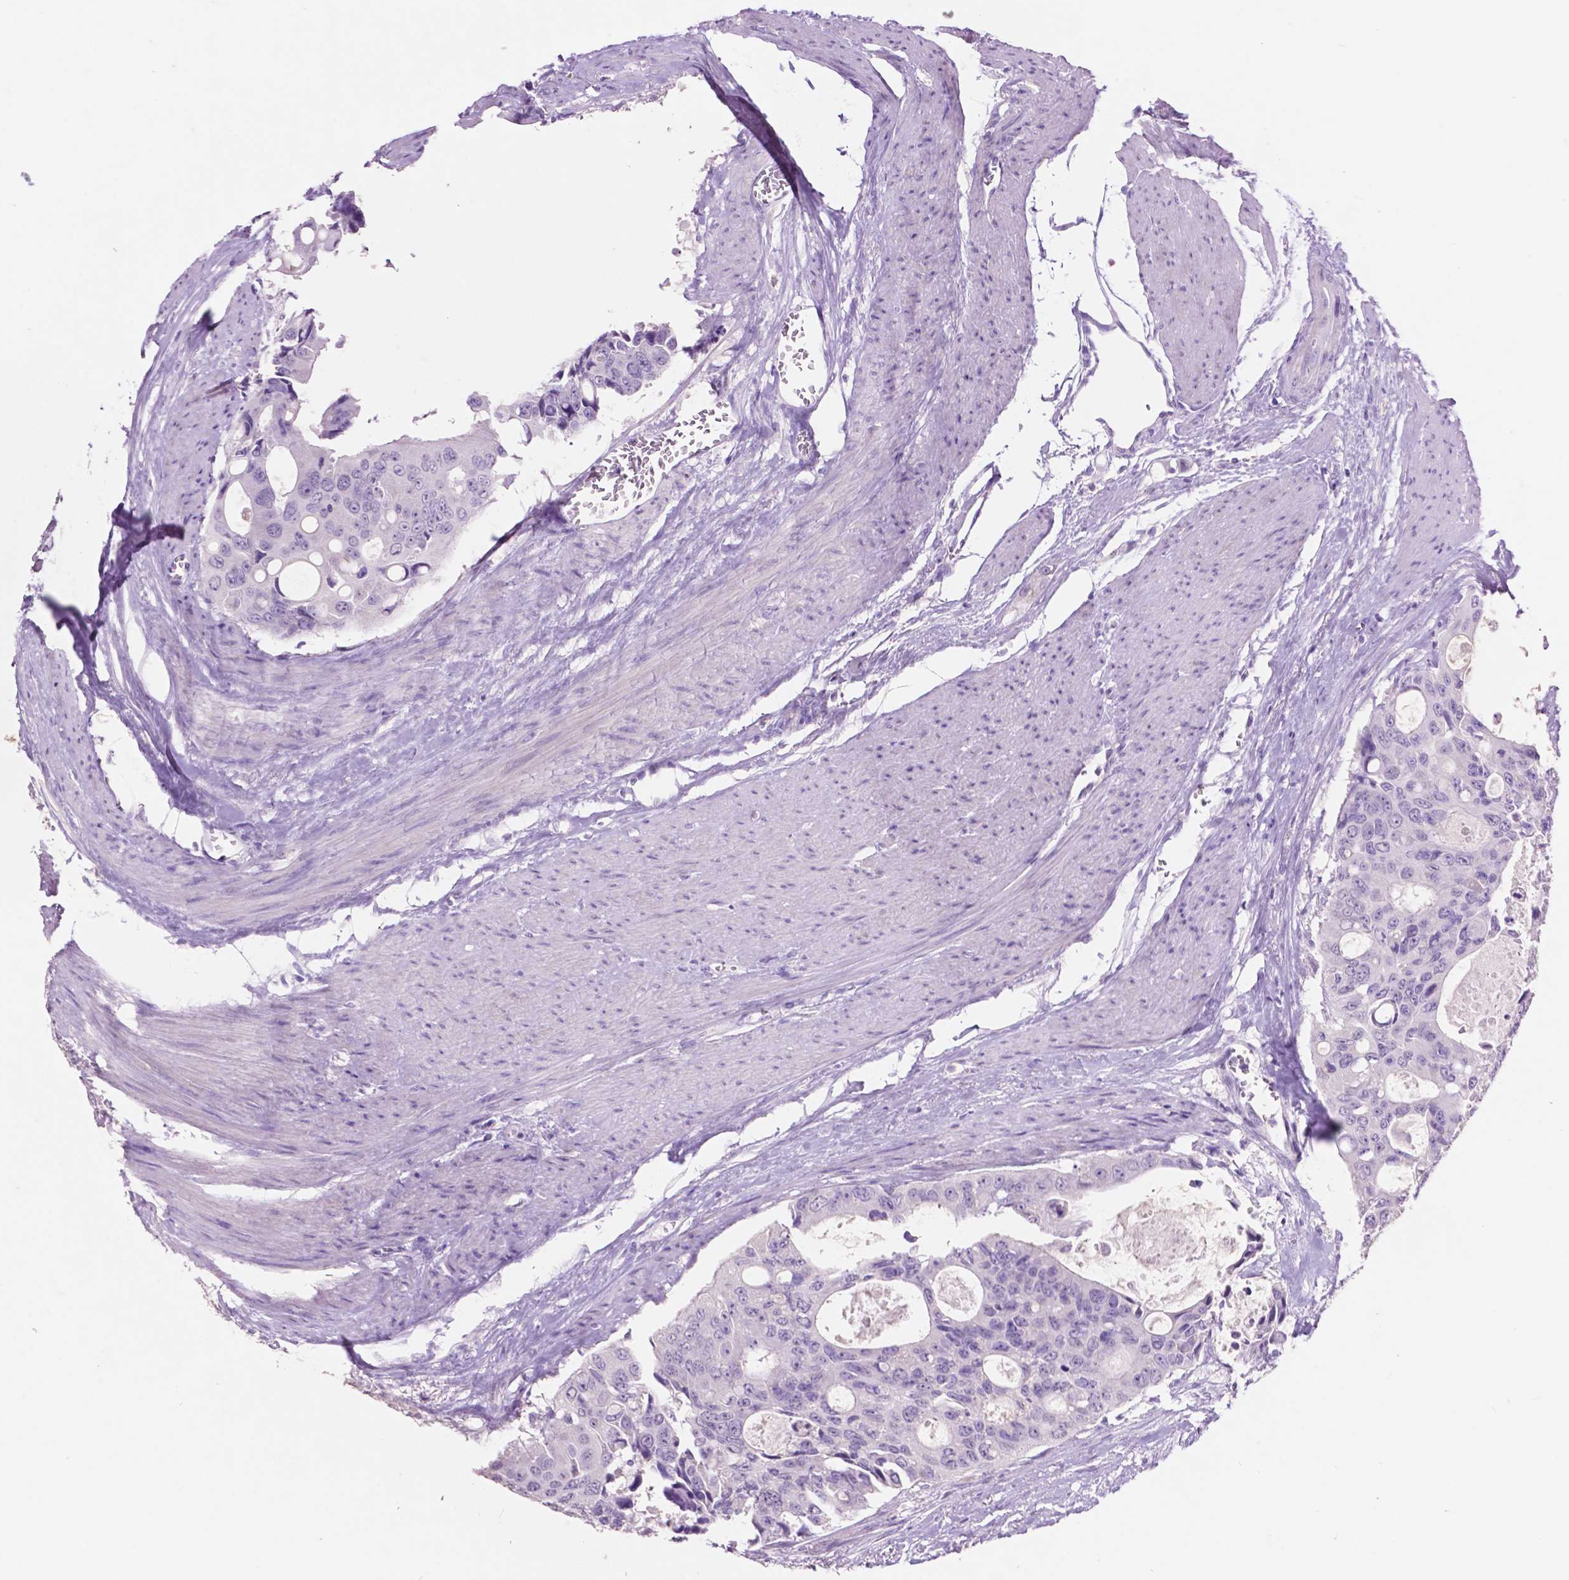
{"staining": {"intensity": "negative", "quantity": "none", "location": "none"}, "tissue": "colorectal cancer", "cell_type": "Tumor cells", "image_type": "cancer", "snomed": [{"axis": "morphology", "description": "Adenocarcinoma, NOS"}, {"axis": "topography", "description": "Rectum"}], "caption": "This image is of adenocarcinoma (colorectal) stained with immunohistochemistry (IHC) to label a protein in brown with the nuclei are counter-stained blue. There is no positivity in tumor cells.", "gene": "IDO1", "patient": {"sex": "male", "age": 76}}